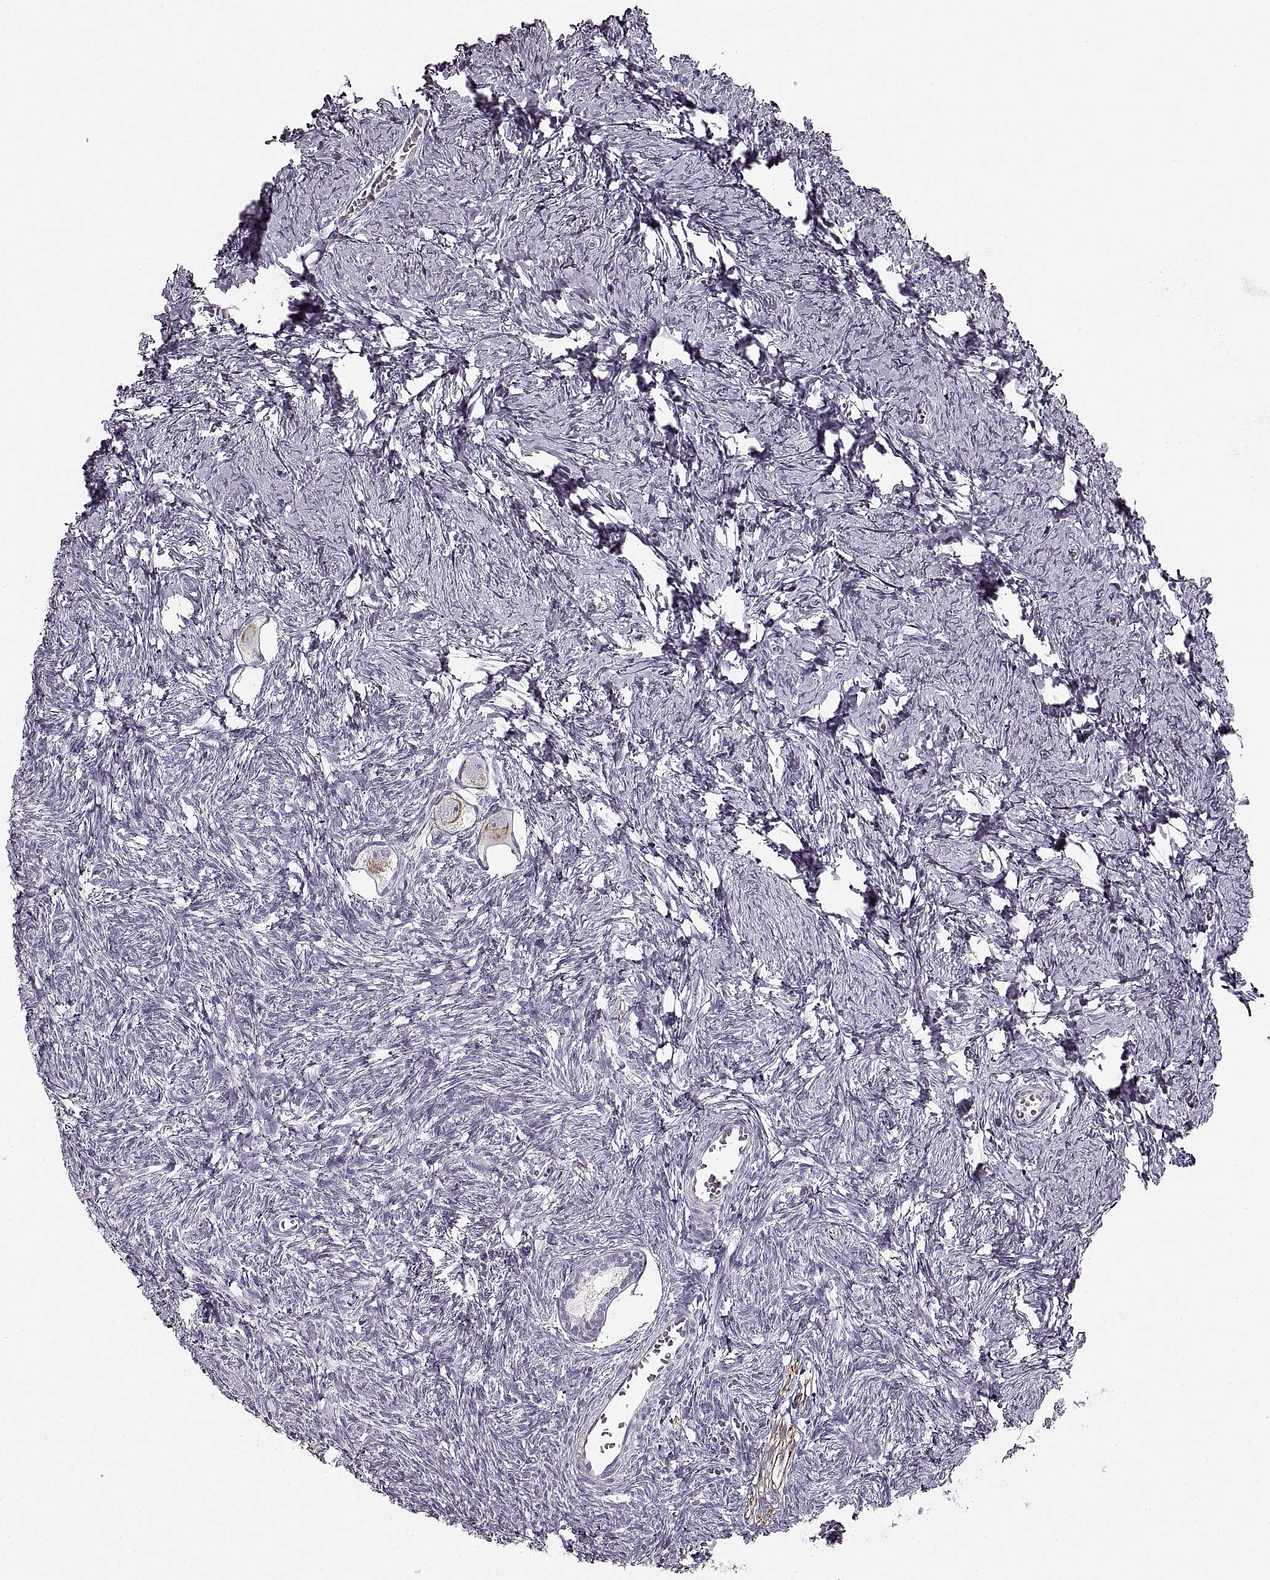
{"staining": {"intensity": "negative", "quantity": "none", "location": "none"}, "tissue": "ovary", "cell_type": "Follicle cells", "image_type": "normal", "snomed": [{"axis": "morphology", "description": "Normal tissue, NOS"}, {"axis": "topography", "description": "Ovary"}], "caption": "High power microscopy micrograph of an immunohistochemistry photomicrograph of benign ovary, revealing no significant positivity in follicle cells. The staining is performed using DAB (3,3'-diaminobenzidine) brown chromogen with nuclei counter-stained in using hematoxylin.", "gene": "CNTN1", "patient": {"sex": "female", "age": 27}}